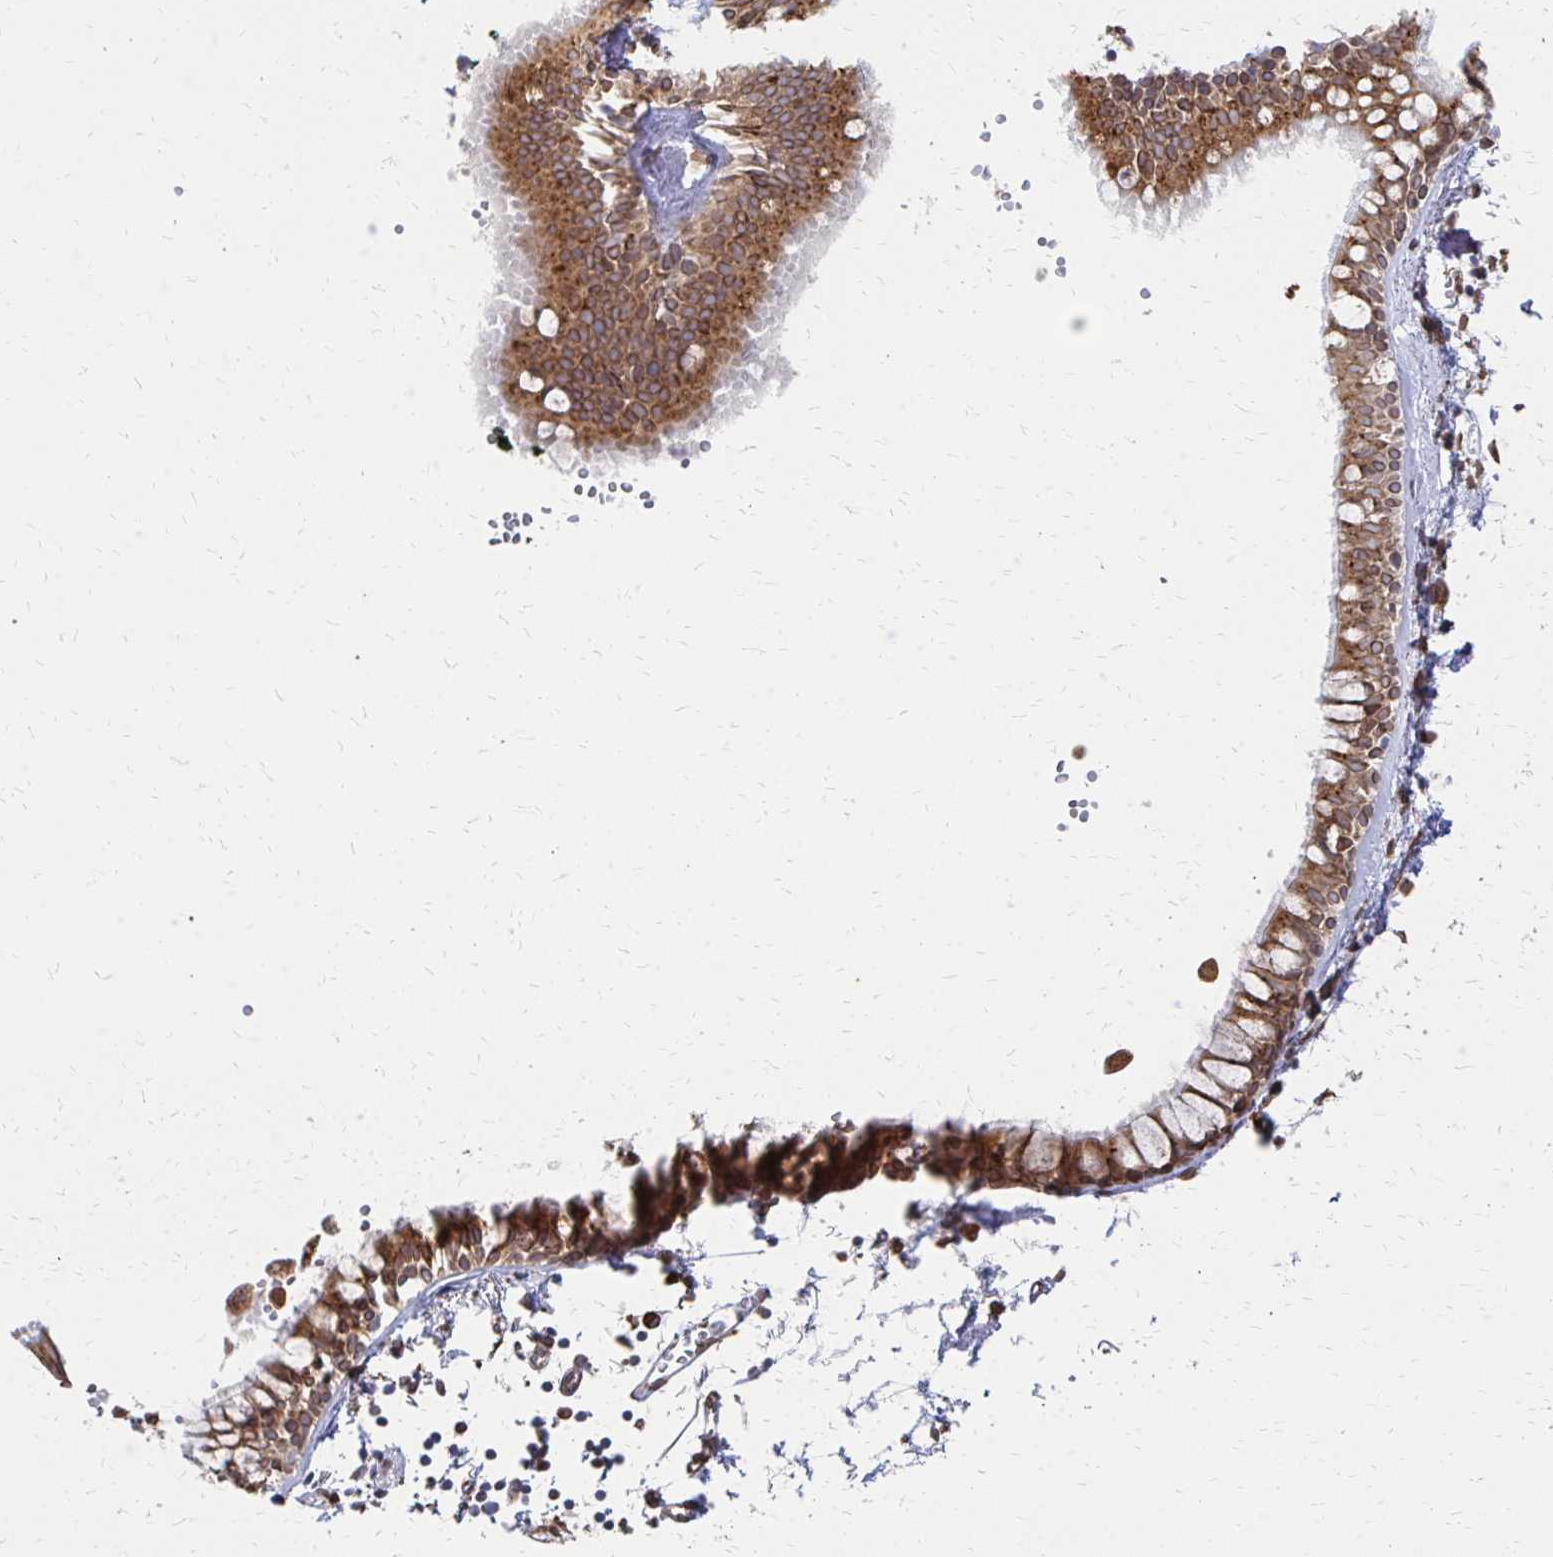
{"staining": {"intensity": "strong", "quantity": ">75%", "location": "cytoplasmic/membranous,nuclear"}, "tissue": "bronchus", "cell_type": "Respiratory epithelial cells", "image_type": "normal", "snomed": [{"axis": "morphology", "description": "Normal tissue, NOS"}, {"axis": "topography", "description": "Cartilage tissue"}, {"axis": "topography", "description": "Bronchus"}], "caption": "Protein expression analysis of unremarkable human bronchus reveals strong cytoplasmic/membranous,nuclear staining in approximately >75% of respiratory epithelial cells.", "gene": "PELI3", "patient": {"sex": "female", "age": 59}}